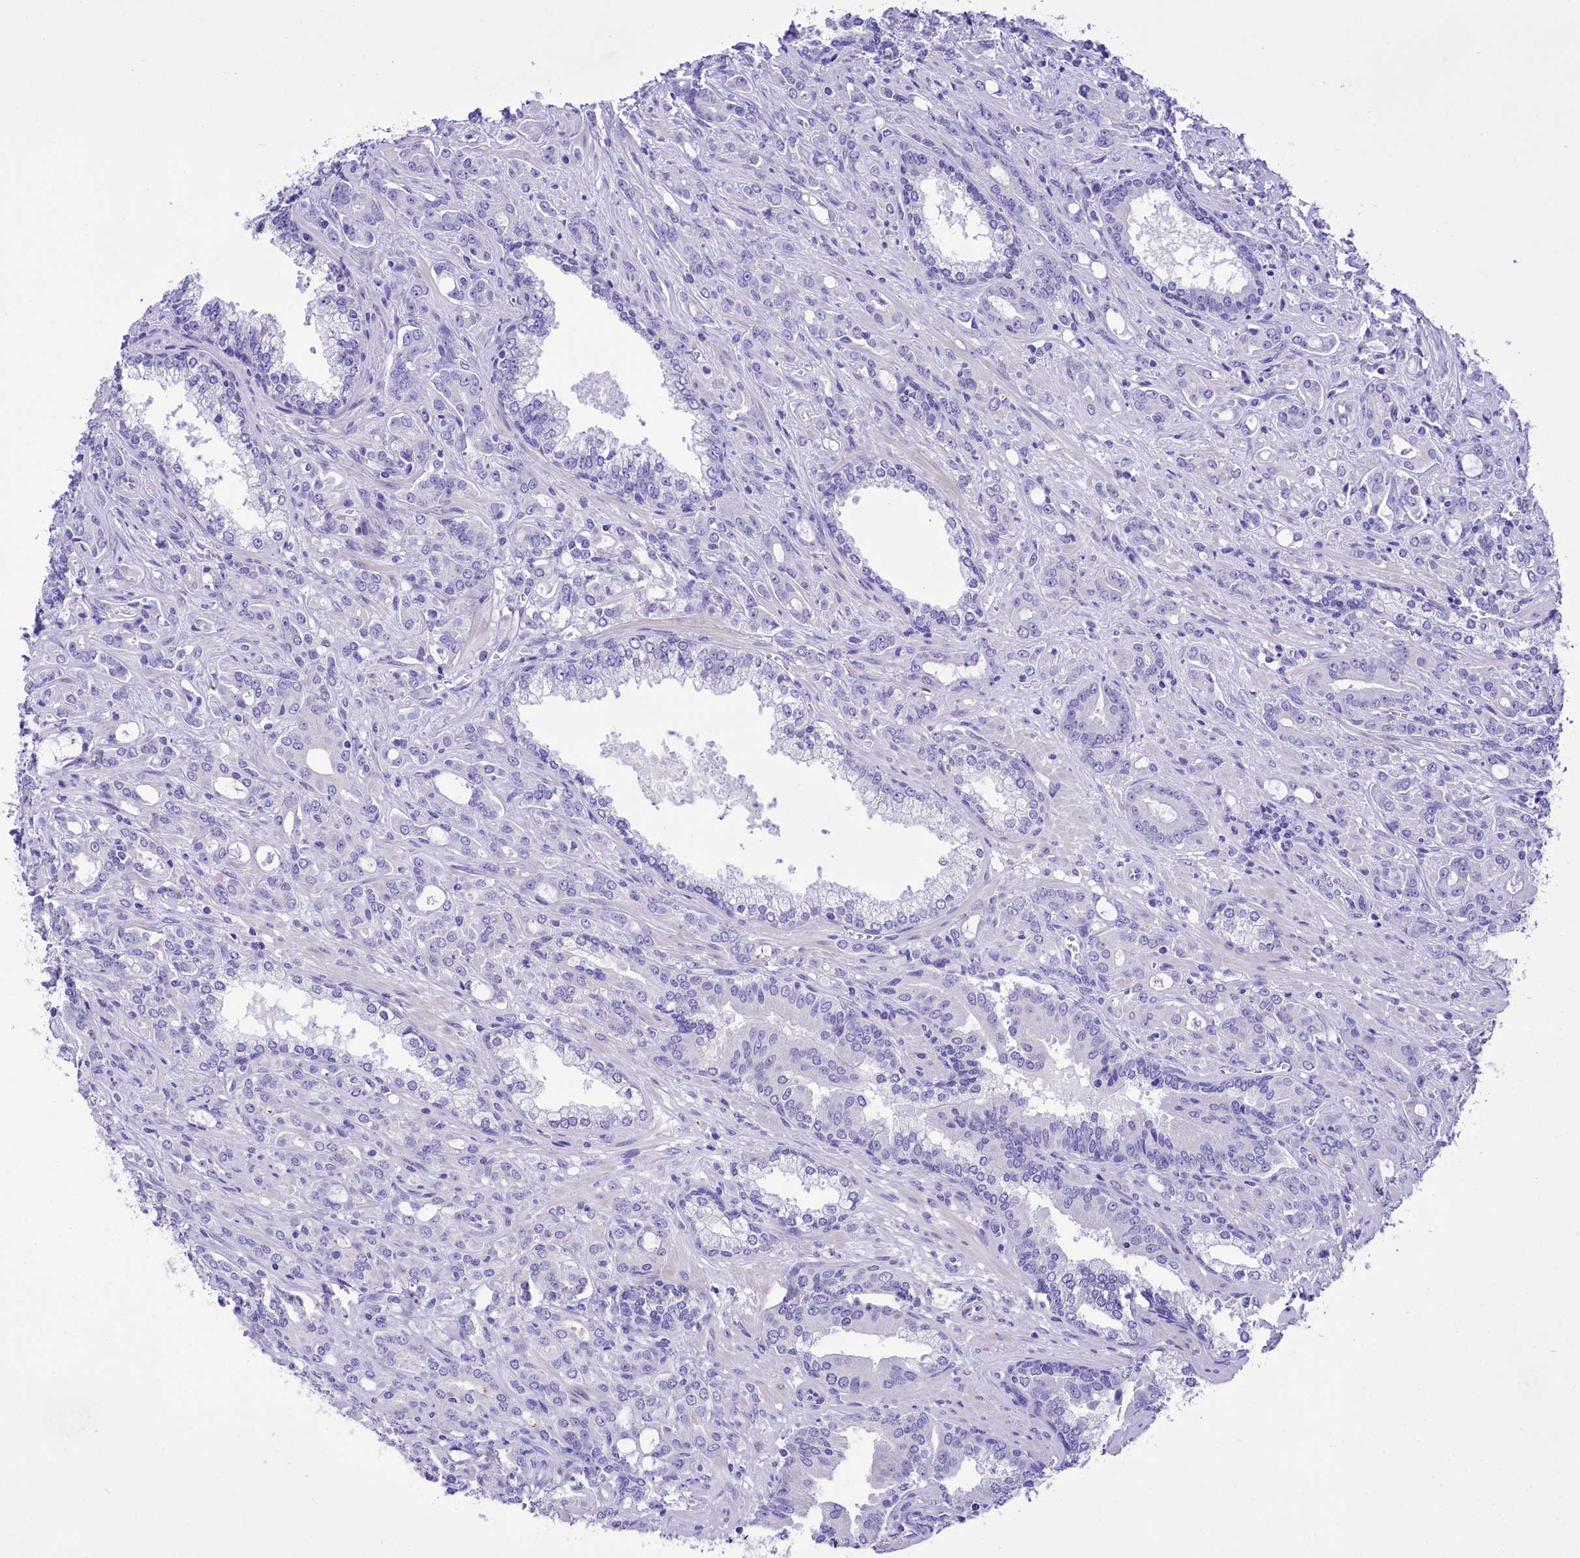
{"staining": {"intensity": "negative", "quantity": "none", "location": "none"}, "tissue": "prostate cancer", "cell_type": "Tumor cells", "image_type": "cancer", "snomed": [{"axis": "morphology", "description": "Adenocarcinoma, High grade"}, {"axis": "topography", "description": "Prostate"}], "caption": "Tumor cells show no significant protein staining in prostate cancer (adenocarcinoma (high-grade)). Brightfield microscopy of immunohistochemistry (IHC) stained with DAB (brown) and hematoxylin (blue), captured at high magnification.", "gene": "TTC36", "patient": {"sex": "male", "age": 72}}